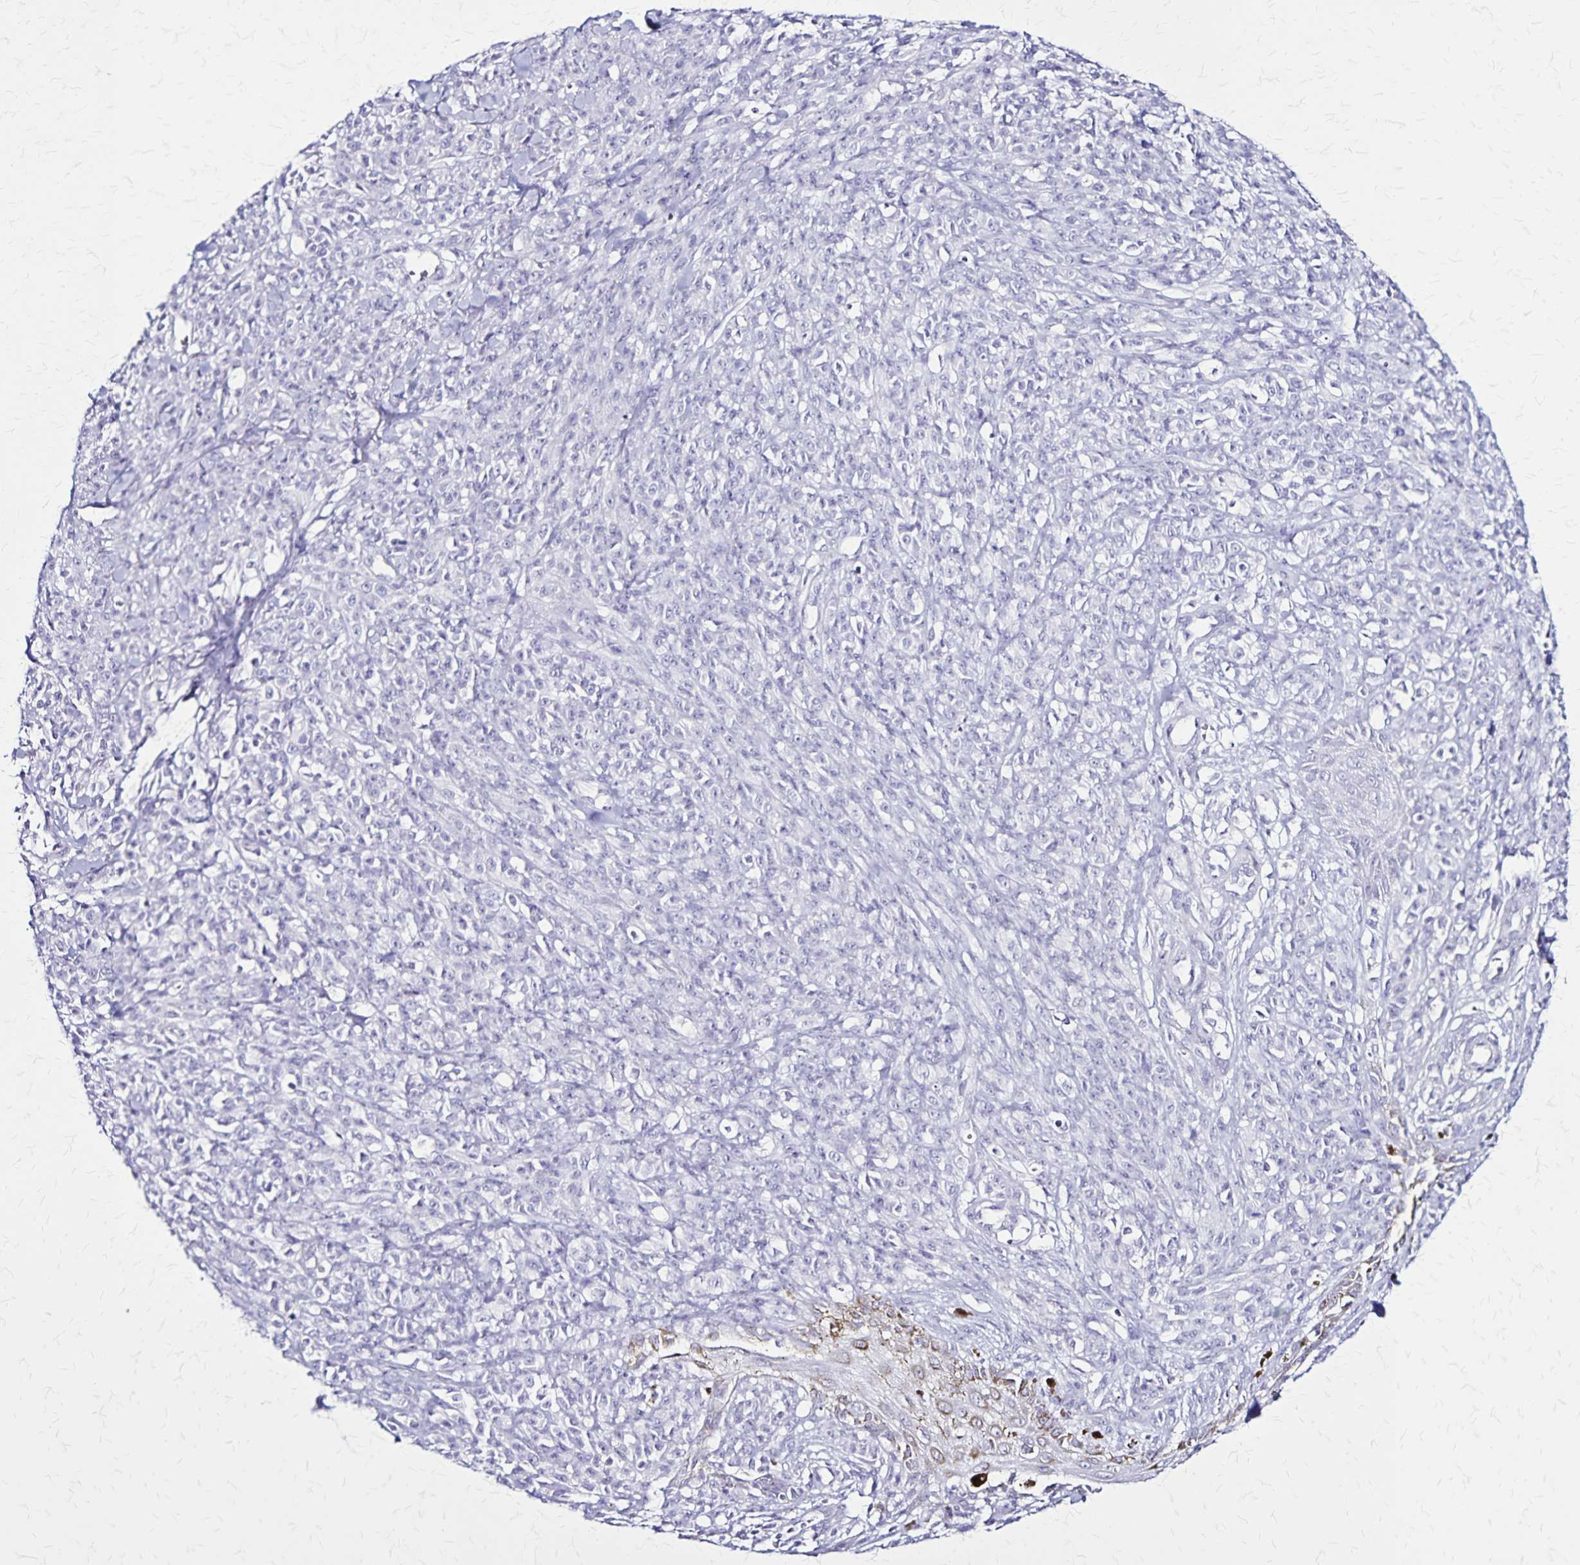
{"staining": {"intensity": "negative", "quantity": "none", "location": "none"}, "tissue": "melanoma", "cell_type": "Tumor cells", "image_type": "cancer", "snomed": [{"axis": "morphology", "description": "Malignant melanoma, NOS"}, {"axis": "topography", "description": "Skin"}, {"axis": "topography", "description": "Skin of trunk"}], "caption": "An IHC micrograph of malignant melanoma is shown. There is no staining in tumor cells of malignant melanoma.", "gene": "PLXNA4", "patient": {"sex": "male", "age": 74}}